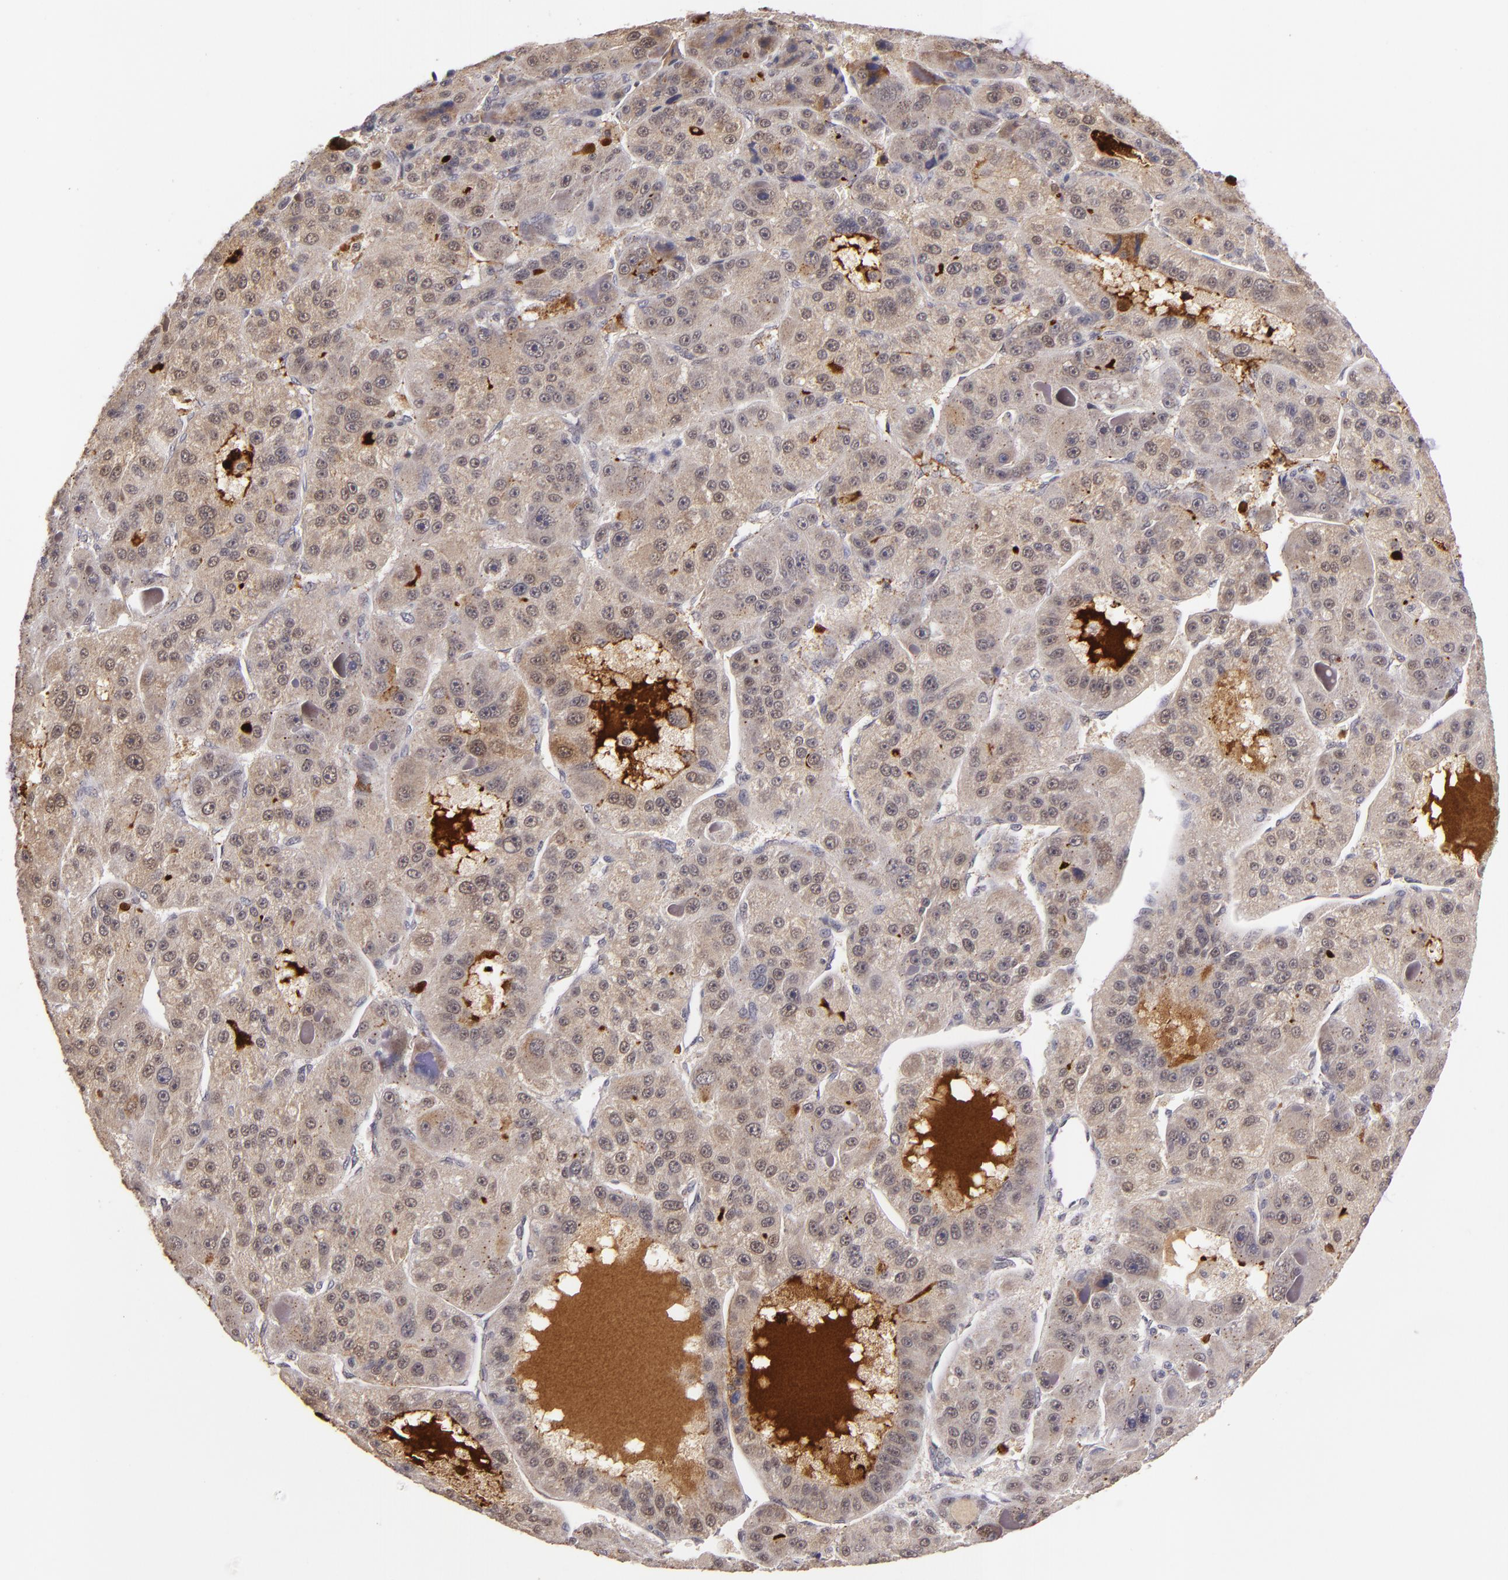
{"staining": {"intensity": "weak", "quantity": "25%-75%", "location": "cytoplasmic/membranous"}, "tissue": "liver cancer", "cell_type": "Tumor cells", "image_type": "cancer", "snomed": [{"axis": "morphology", "description": "Carcinoma, Hepatocellular, NOS"}, {"axis": "topography", "description": "Liver"}], "caption": "A histopathology image of liver hepatocellular carcinoma stained for a protein demonstrates weak cytoplasmic/membranous brown staining in tumor cells. (Brightfield microscopy of DAB IHC at high magnification).", "gene": "RXRG", "patient": {"sex": "male", "age": 76}}